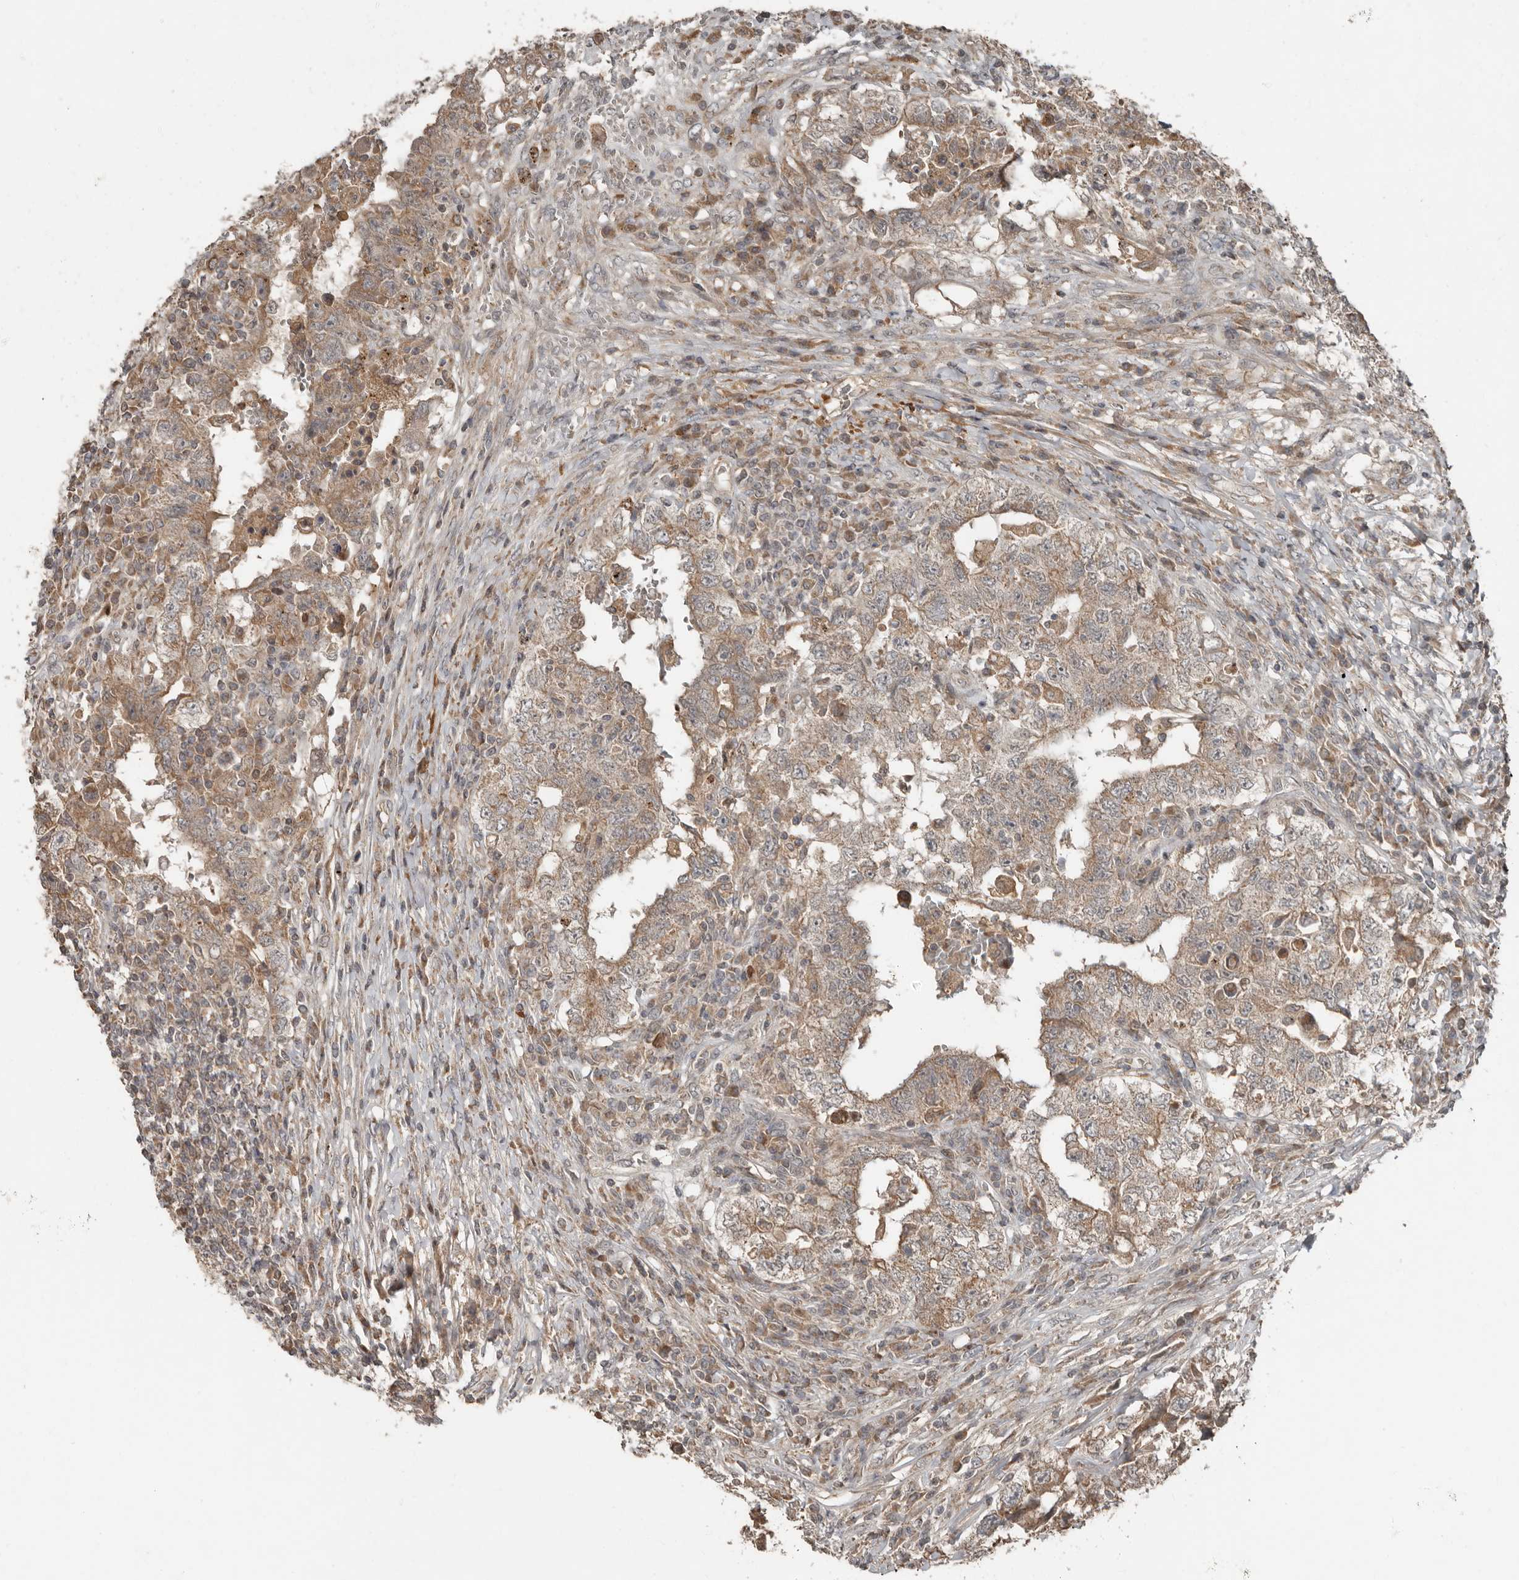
{"staining": {"intensity": "moderate", "quantity": ">75%", "location": "cytoplasmic/membranous"}, "tissue": "testis cancer", "cell_type": "Tumor cells", "image_type": "cancer", "snomed": [{"axis": "morphology", "description": "Carcinoma, Embryonal, NOS"}, {"axis": "topography", "description": "Testis"}], "caption": "Brown immunohistochemical staining in human embryonal carcinoma (testis) demonstrates moderate cytoplasmic/membranous positivity in about >75% of tumor cells.", "gene": "SLC6A7", "patient": {"sex": "male", "age": 26}}